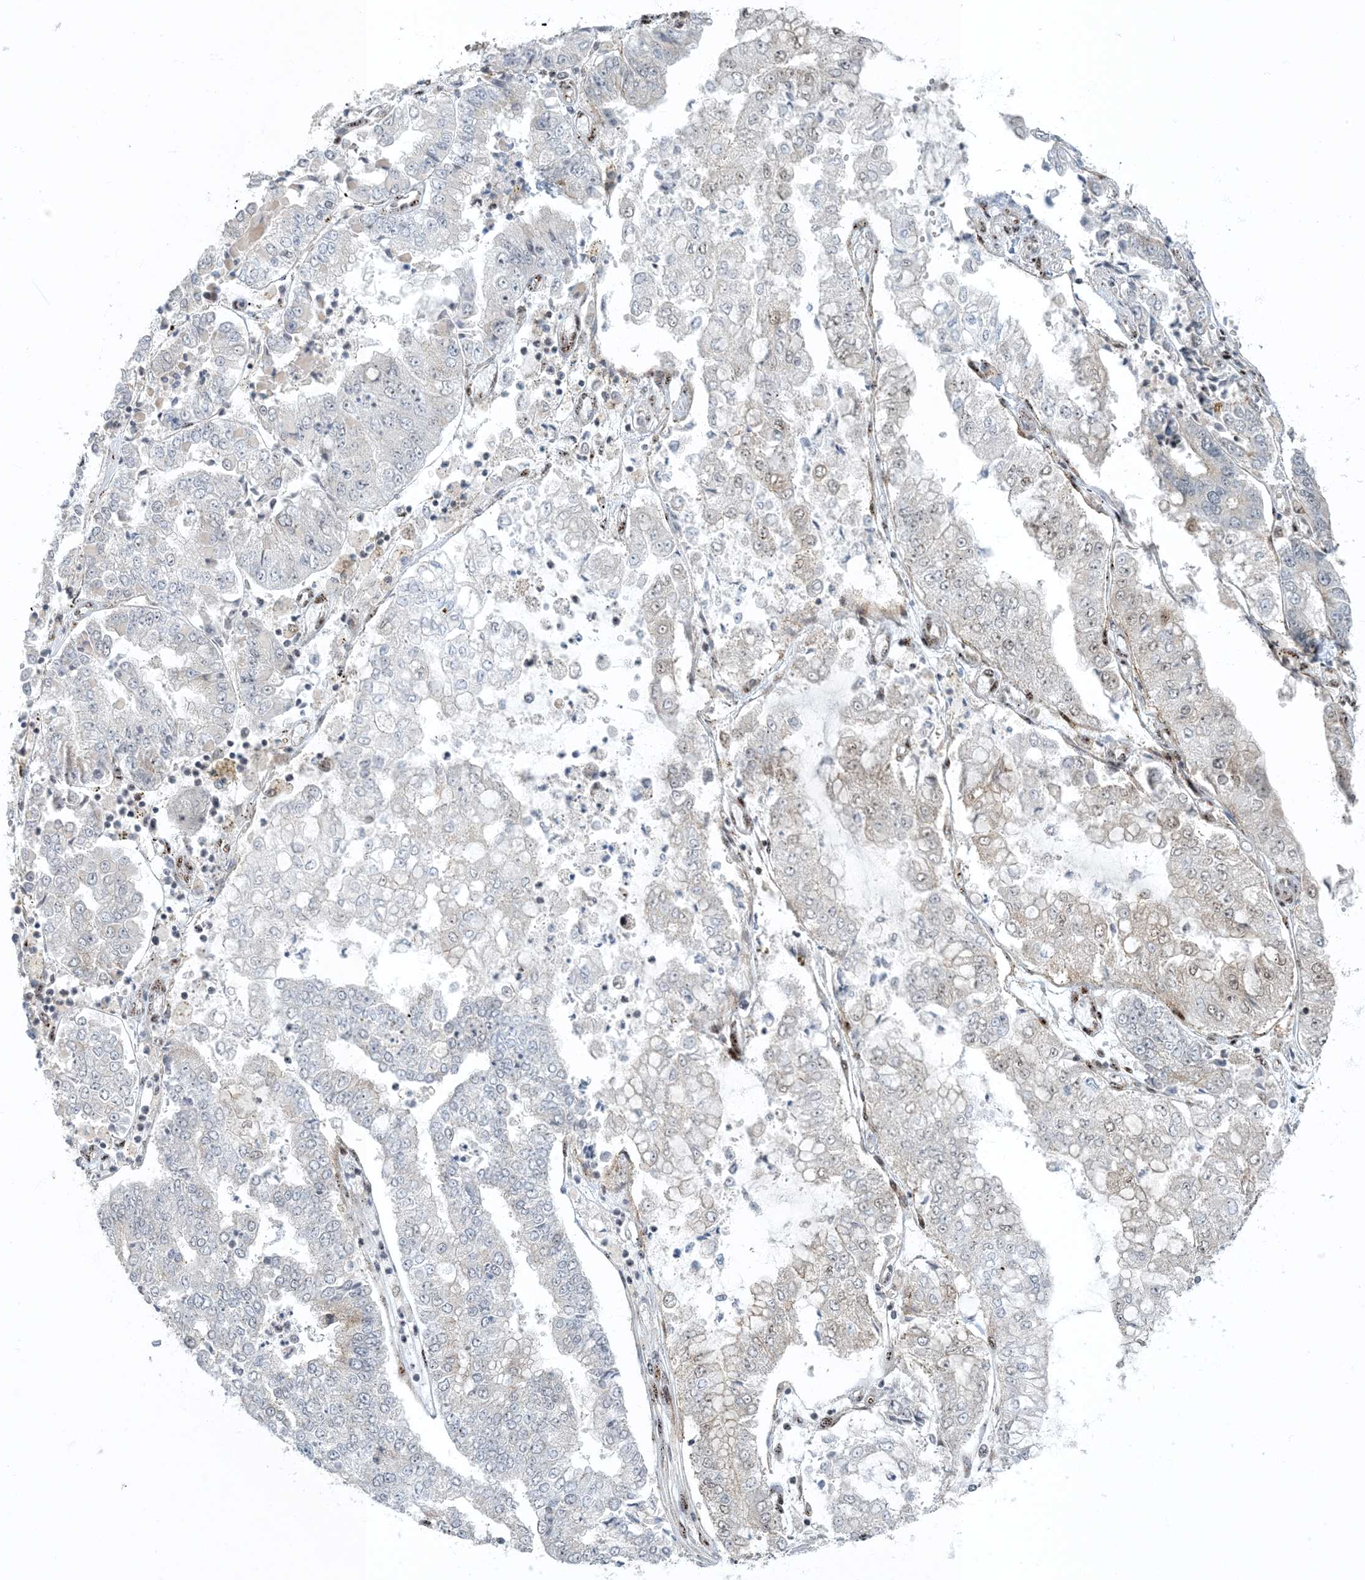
{"staining": {"intensity": "negative", "quantity": "none", "location": "none"}, "tissue": "stomach cancer", "cell_type": "Tumor cells", "image_type": "cancer", "snomed": [{"axis": "morphology", "description": "Adenocarcinoma, NOS"}, {"axis": "topography", "description": "Stomach"}], "caption": "Immunohistochemistry (IHC) micrograph of neoplastic tissue: human stomach adenocarcinoma stained with DAB exhibits no significant protein staining in tumor cells. (Immunohistochemistry, brightfield microscopy, high magnification).", "gene": "MBD1", "patient": {"sex": "male", "age": 76}}